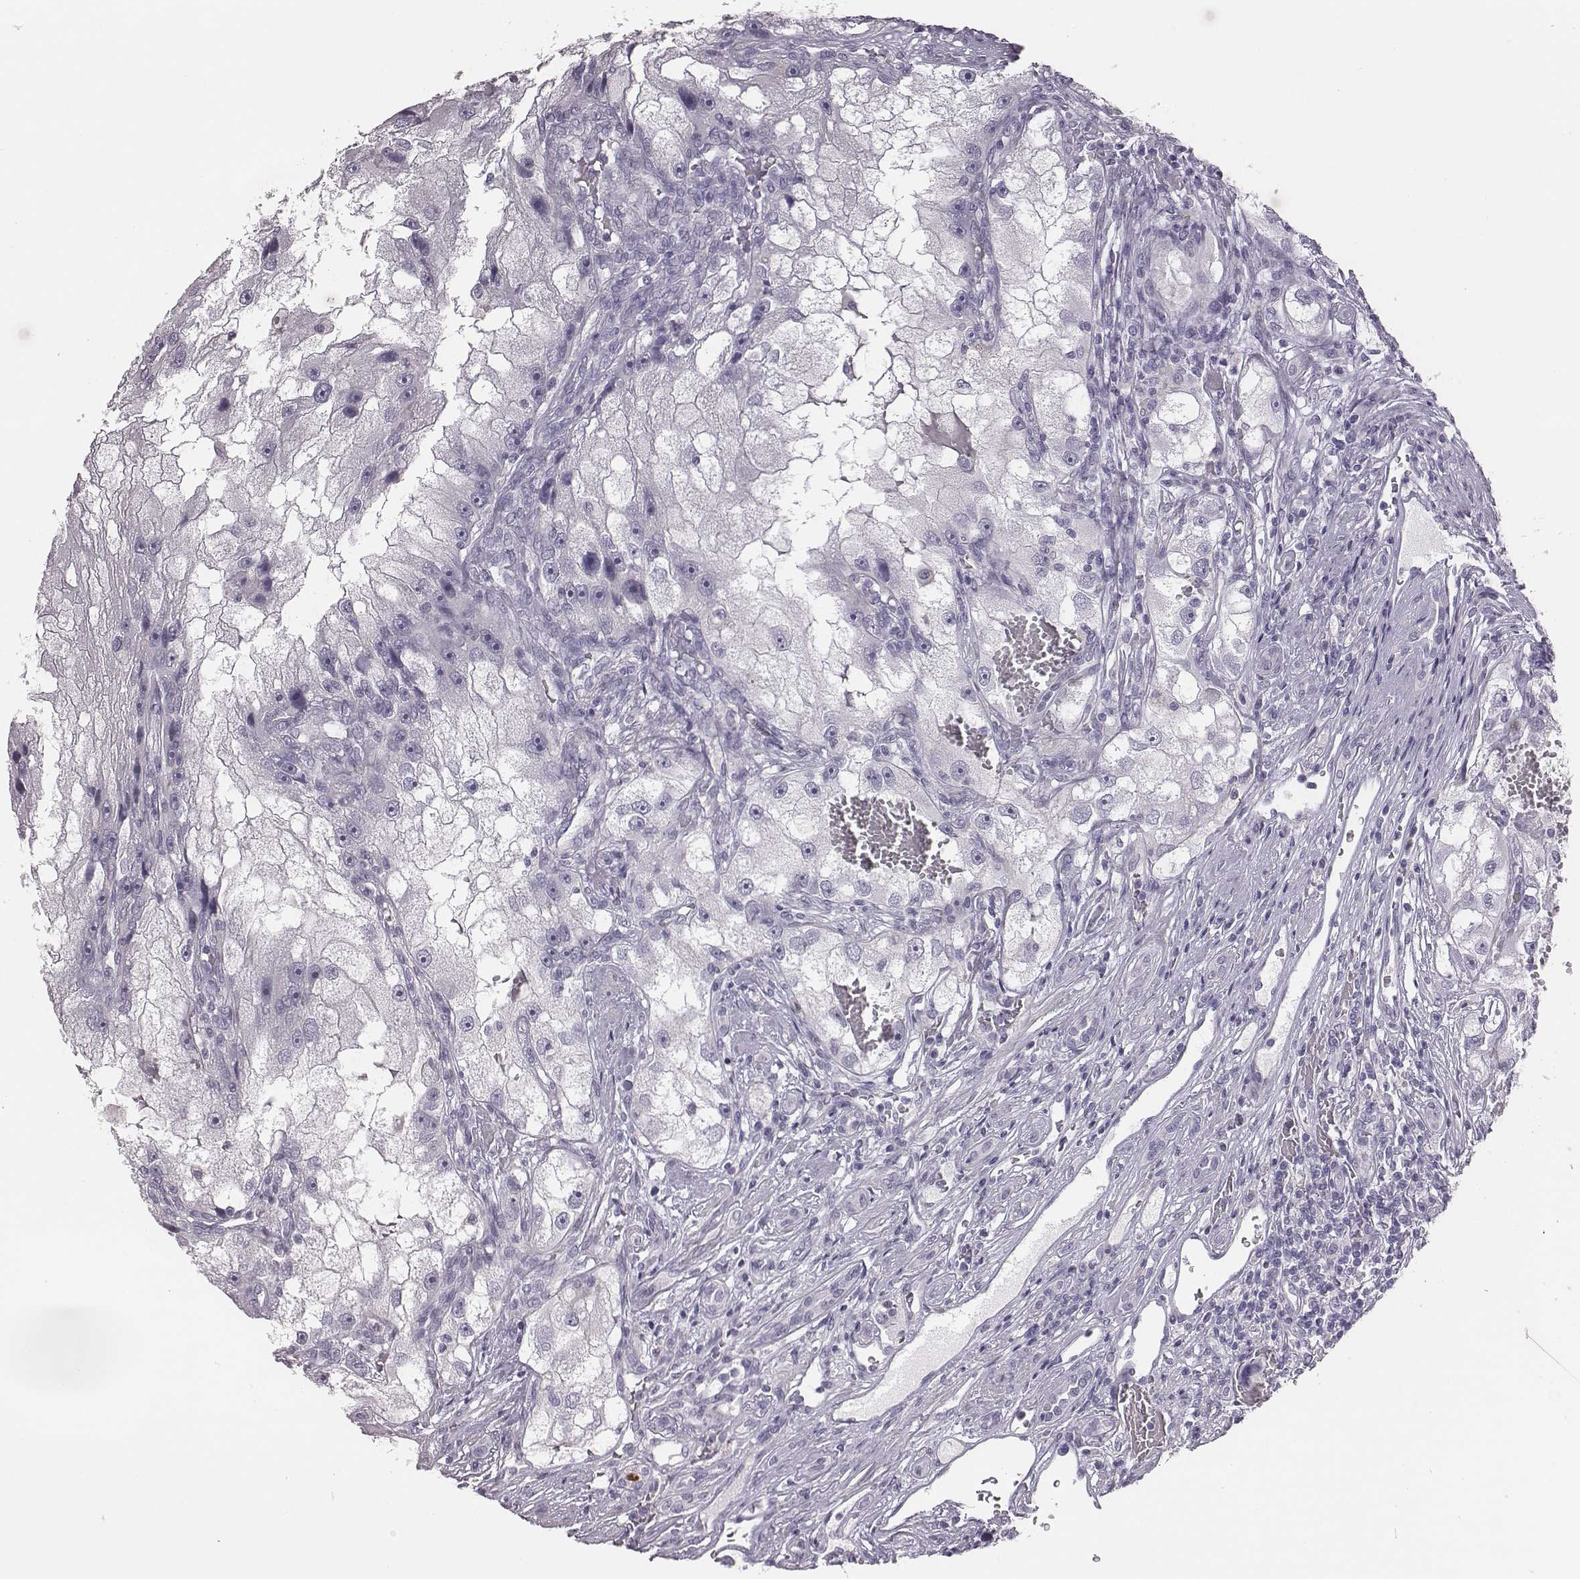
{"staining": {"intensity": "negative", "quantity": "none", "location": "none"}, "tissue": "renal cancer", "cell_type": "Tumor cells", "image_type": "cancer", "snomed": [{"axis": "morphology", "description": "Adenocarcinoma, NOS"}, {"axis": "topography", "description": "Kidney"}], "caption": "The immunohistochemistry photomicrograph has no significant staining in tumor cells of renal cancer tissue. Brightfield microscopy of immunohistochemistry (IHC) stained with DAB (3,3'-diaminobenzidine) (brown) and hematoxylin (blue), captured at high magnification.", "gene": "ADAM7", "patient": {"sex": "male", "age": 63}}